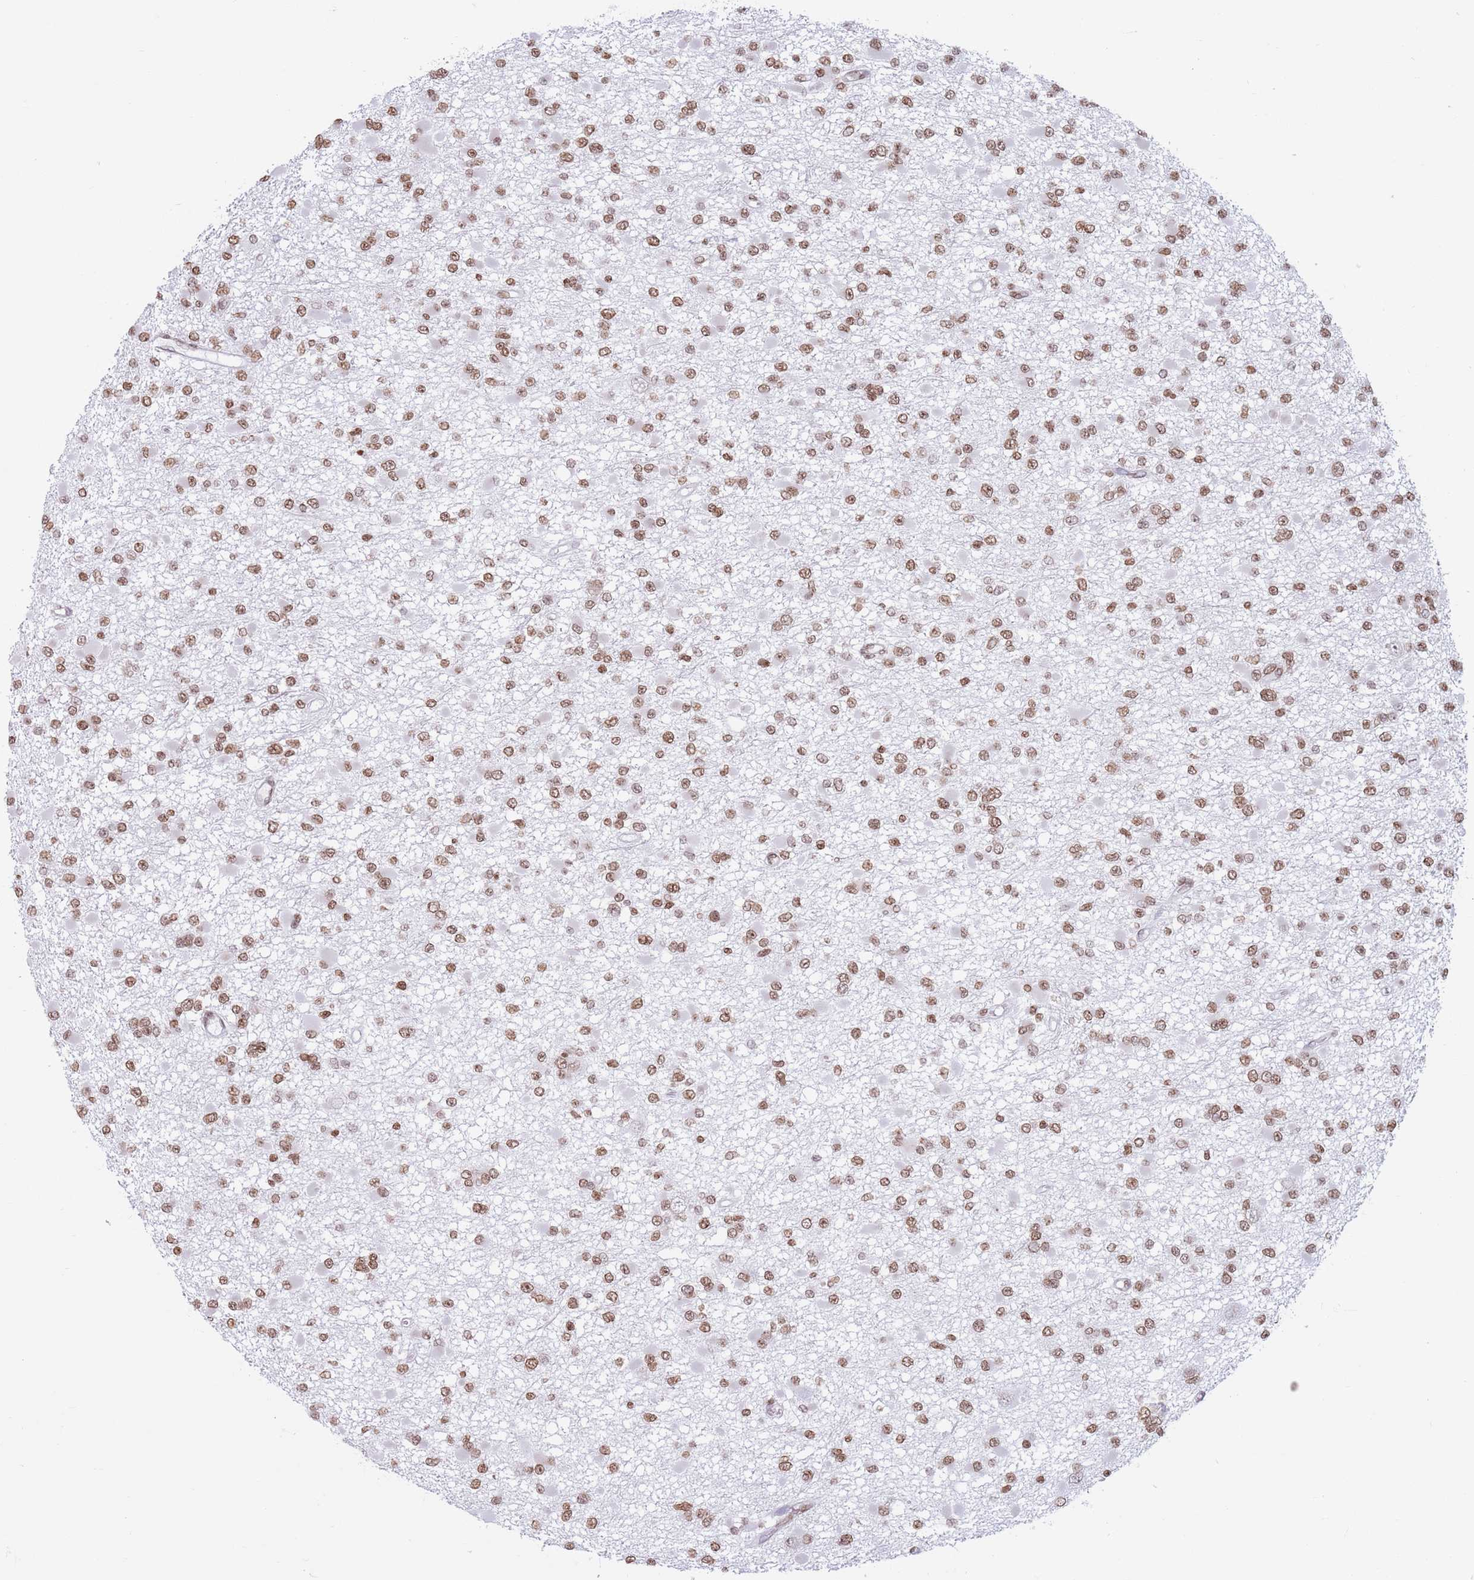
{"staining": {"intensity": "moderate", "quantity": ">75%", "location": "nuclear"}, "tissue": "glioma", "cell_type": "Tumor cells", "image_type": "cancer", "snomed": [{"axis": "morphology", "description": "Glioma, malignant, Low grade"}, {"axis": "topography", "description": "Brain"}], "caption": "Glioma stained for a protein (brown) demonstrates moderate nuclear positive positivity in about >75% of tumor cells.", "gene": "RYK", "patient": {"sex": "female", "age": 22}}